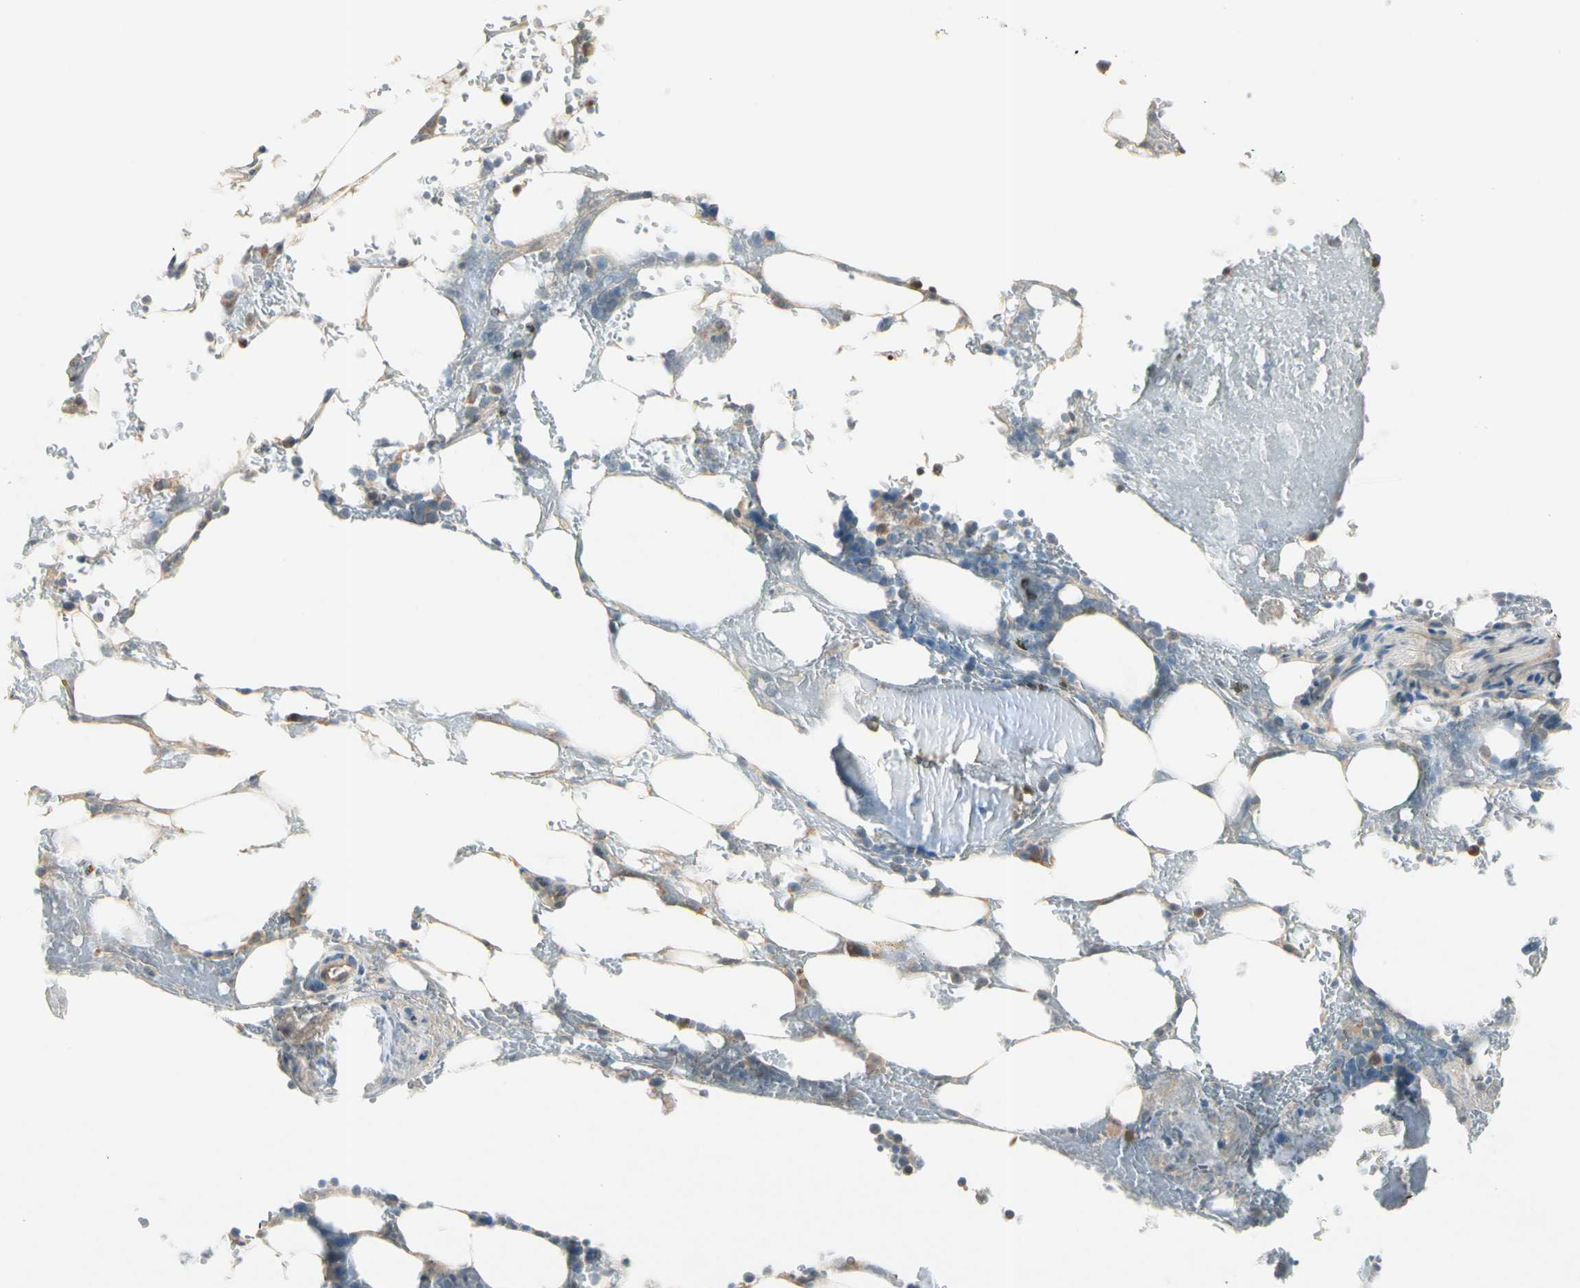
{"staining": {"intensity": "weak", "quantity": "<25%", "location": "cytoplasmic/membranous"}, "tissue": "bone marrow", "cell_type": "Hematopoietic cells", "image_type": "normal", "snomed": [{"axis": "morphology", "description": "Normal tissue, NOS"}, {"axis": "topography", "description": "Bone marrow"}], "caption": "DAB (3,3'-diaminobenzidine) immunohistochemical staining of normal bone marrow displays no significant staining in hematopoietic cells.", "gene": "CYP2E1", "patient": {"sex": "female", "age": 73}}